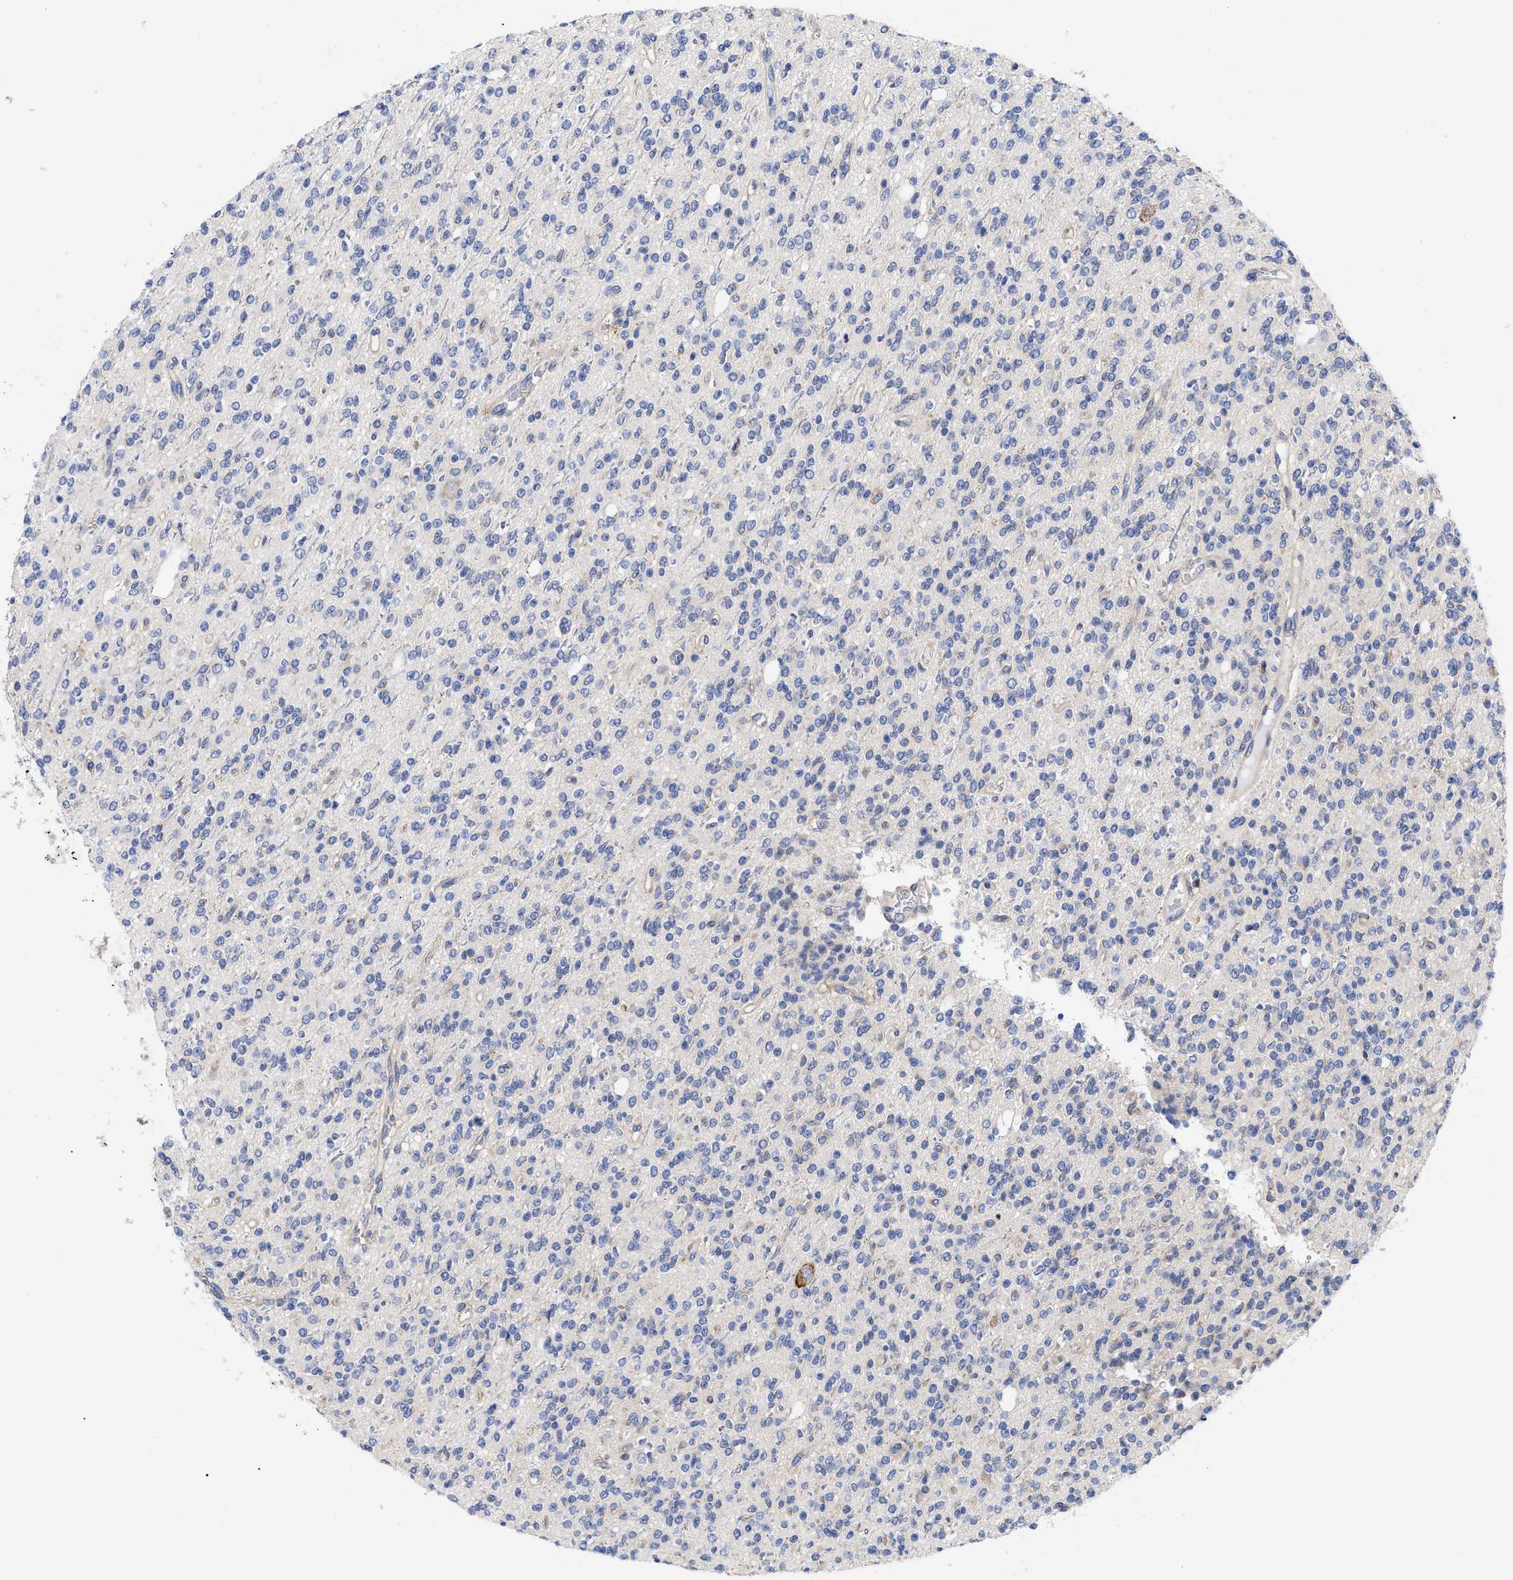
{"staining": {"intensity": "negative", "quantity": "none", "location": "none"}, "tissue": "glioma", "cell_type": "Tumor cells", "image_type": "cancer", "snomed": [{"axis": "morphology", "description": "Glioma, malignant, High grade"}, {"axis": "topography", "description": "Brain"}], "caption": "Histopathology image shows no protein staining in tumor cells of glioma tissue.", "gene": "CFAP298", "patient": {"sex": "male", "age": 34}}